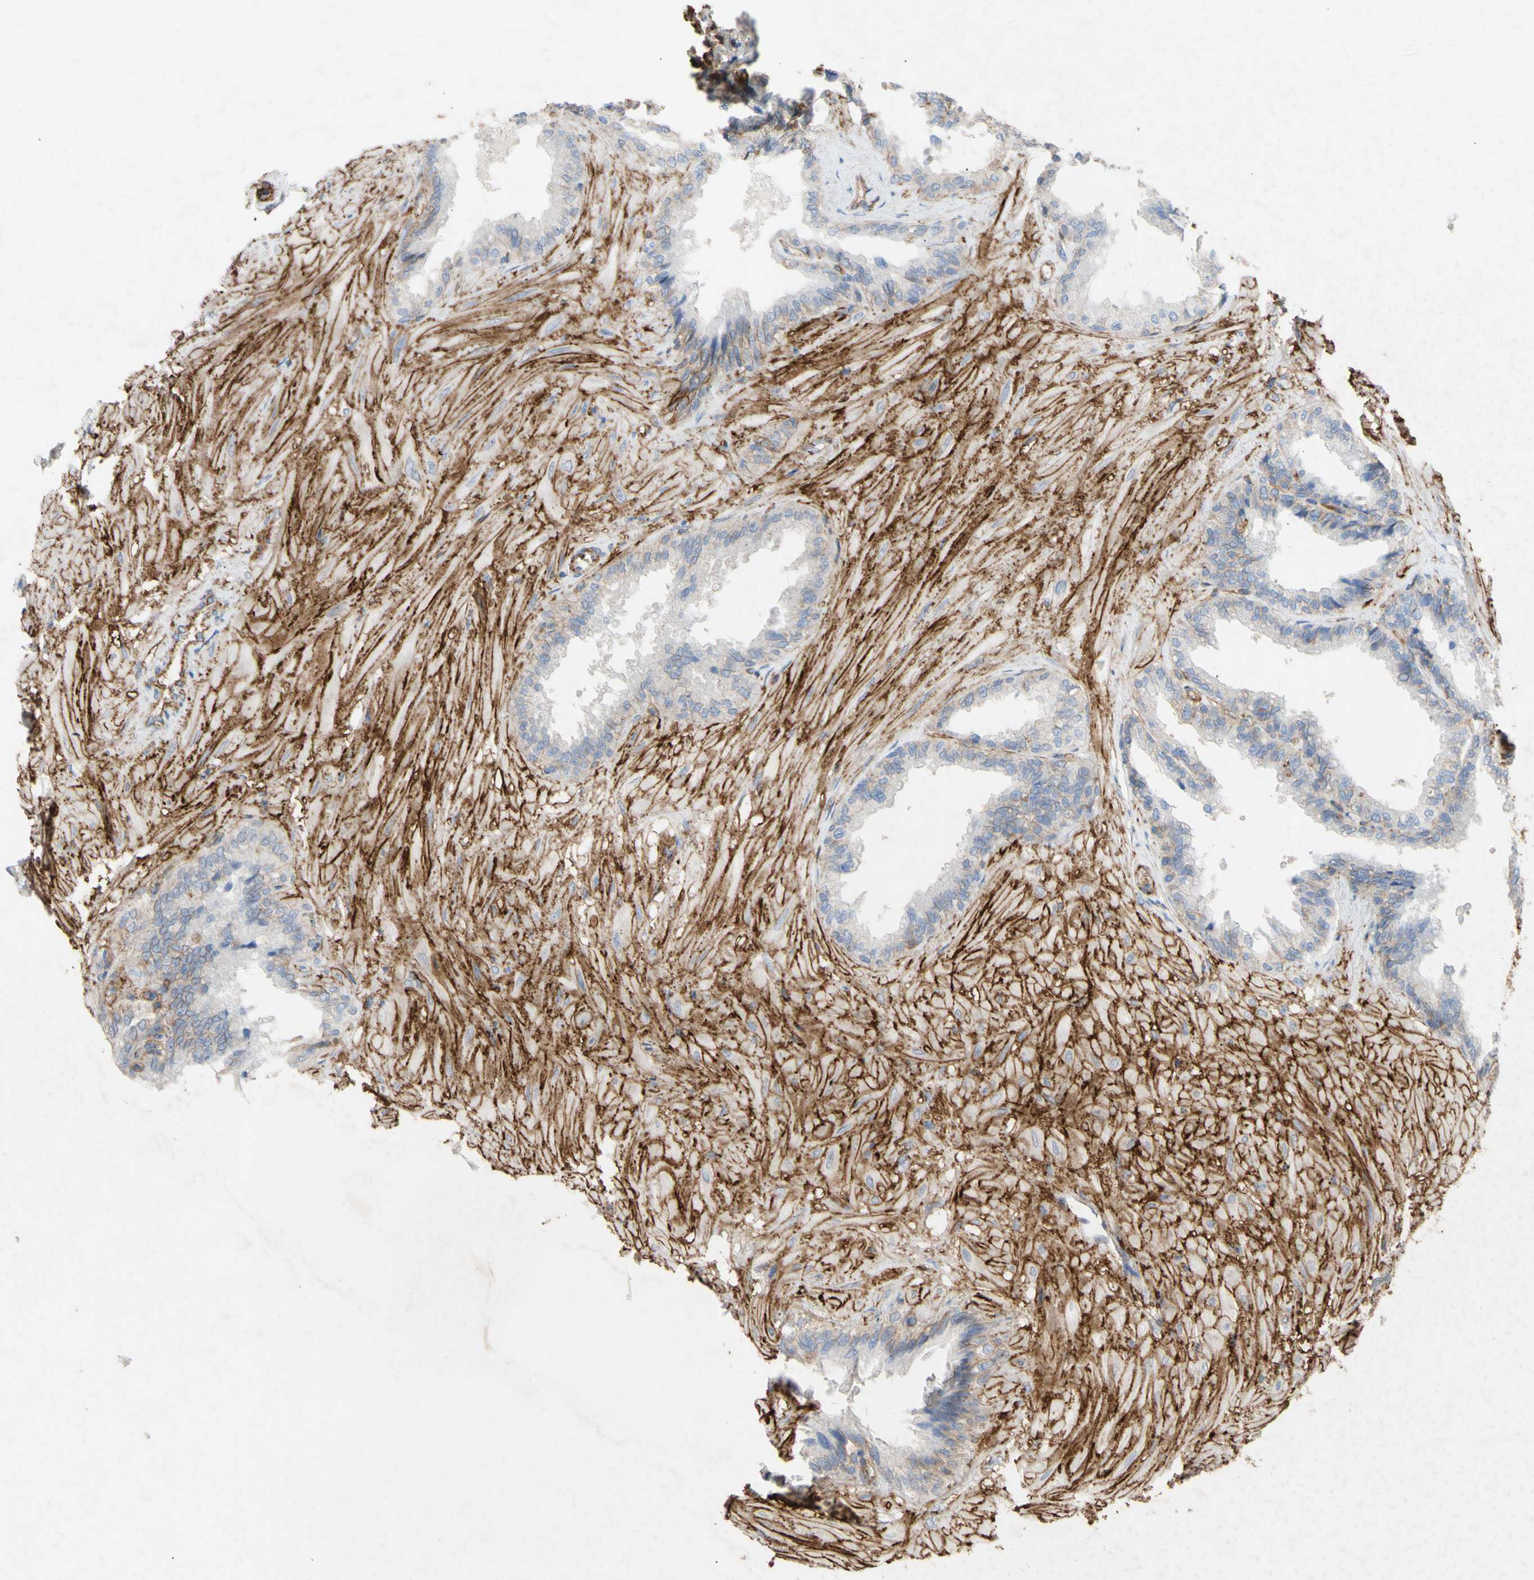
{"staining": {"intensity": "moderate", "quantity": "<25%", "location": "cytoplasmic/membranous"}, "tissue": "seminal vesicle", "cell_type": "Glandular cells", "image_type": "normal", "snomed": [{"axis": "morphology", "description": "Normal tissue, NOS"}, {"axis": "topography", "description": "Seminal veicle"}], "caption": "High-magnification brightfield microscopy of benign seminal vesicle stained with DAB (3,3'-diaminobenzidine) (brown) and counterstained with hematoxylin (blue). glandular cells exhibit moderate cytoplasmic/membranous expression is identified in about<25% of cells.", "gene": "ATP2A3", "patient": {"sex": "male", "age": 46}}